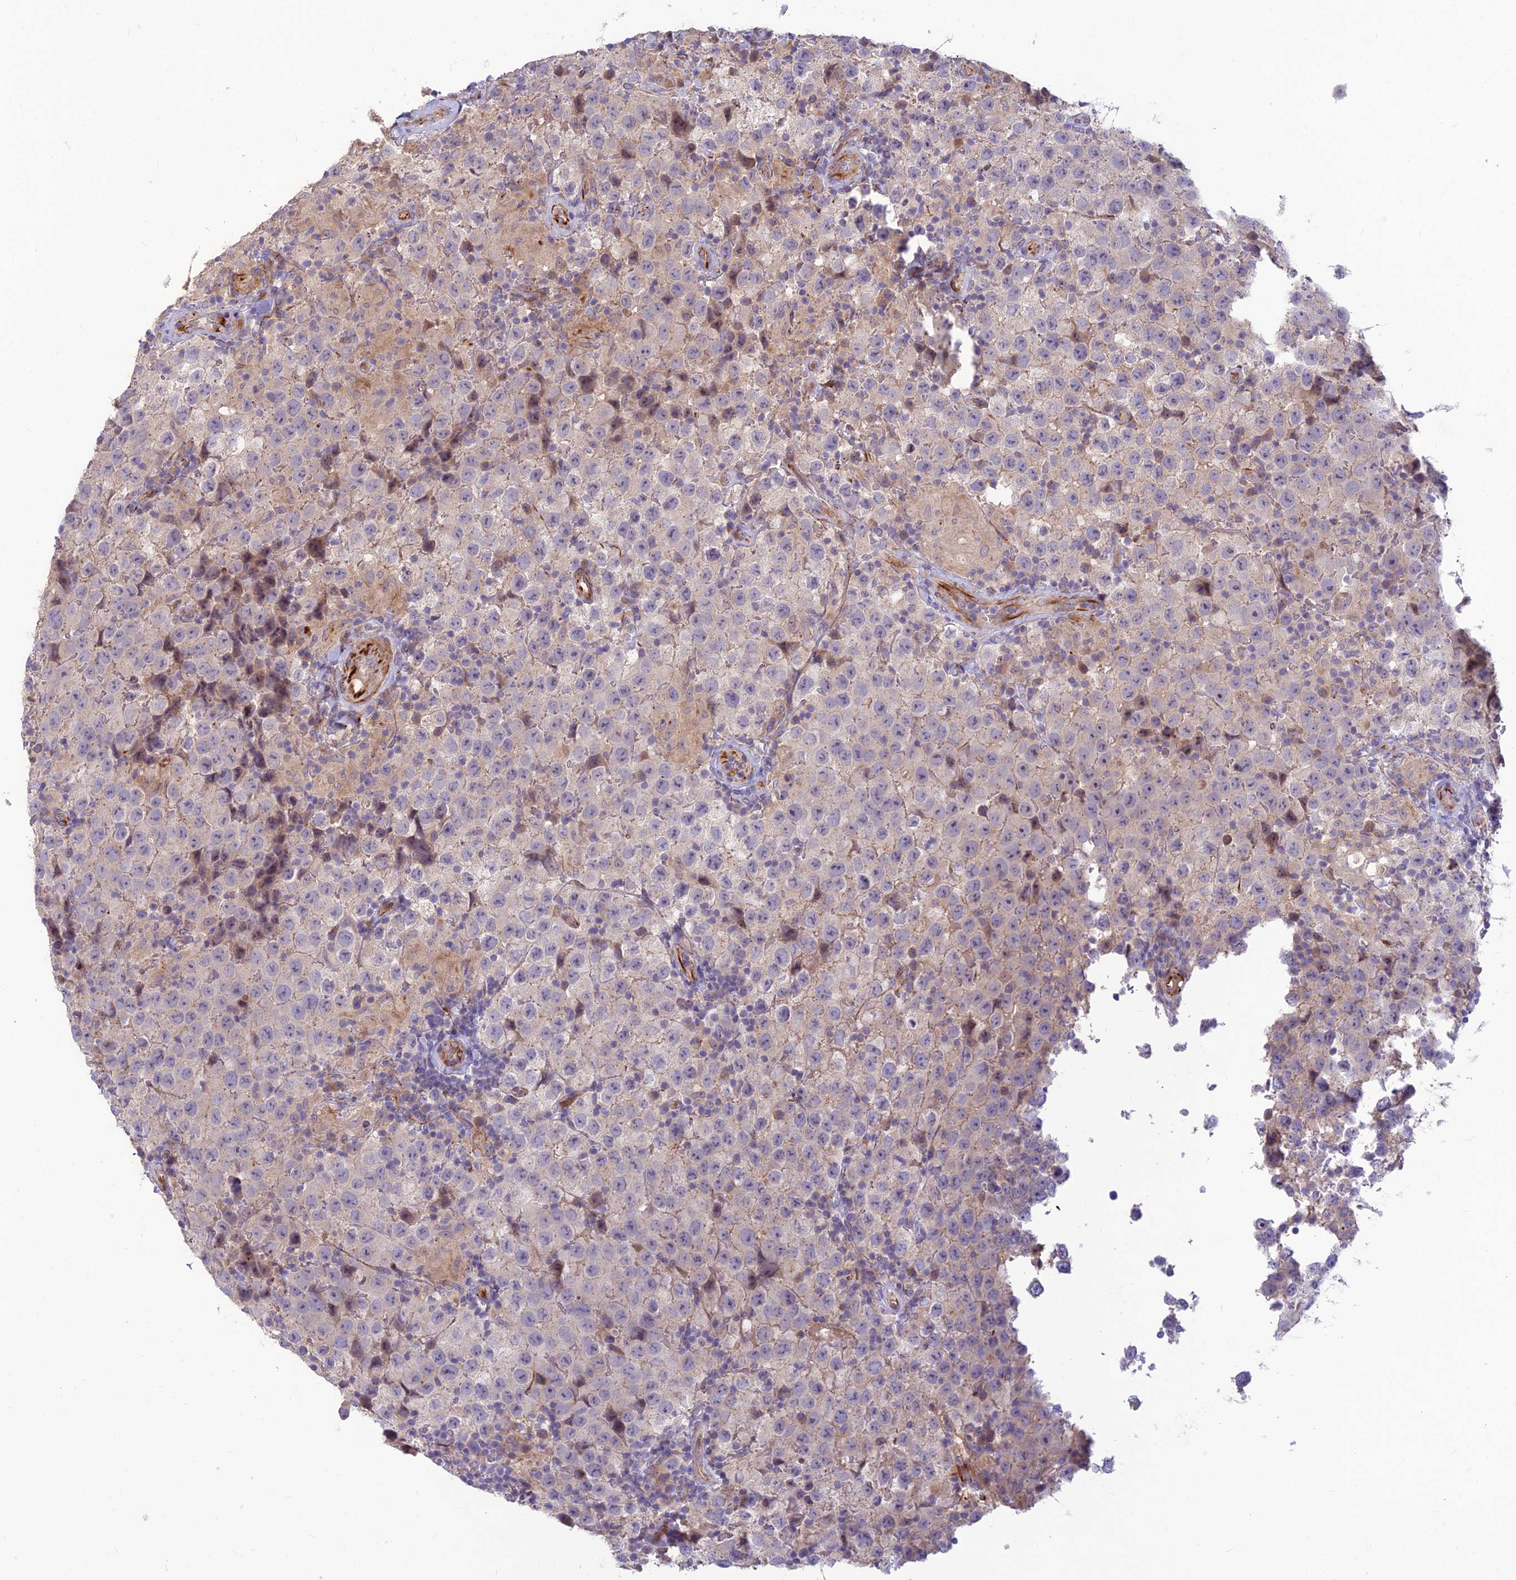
{"staining": {"intensity": "negative", "quantity": "none", "location": "none"}, "tissue": "testis cancer", "cell_type": "Tumor cells", "image_type": "cancer", "snomed": [{"axis": "morphology", "description": "Seminoma, NOS"}, {"axis": "morphology", "description": "Carcinoma, Embryonal, NOS"}, {"axis": "topography", "description": "Testis"}], "caption": "Testis cancer was stained to show a protein in brown. There is no significant positivity in tumor cells.", "gene": "ST8SIA5", "patient": {"sex": "male", "age": 41}}